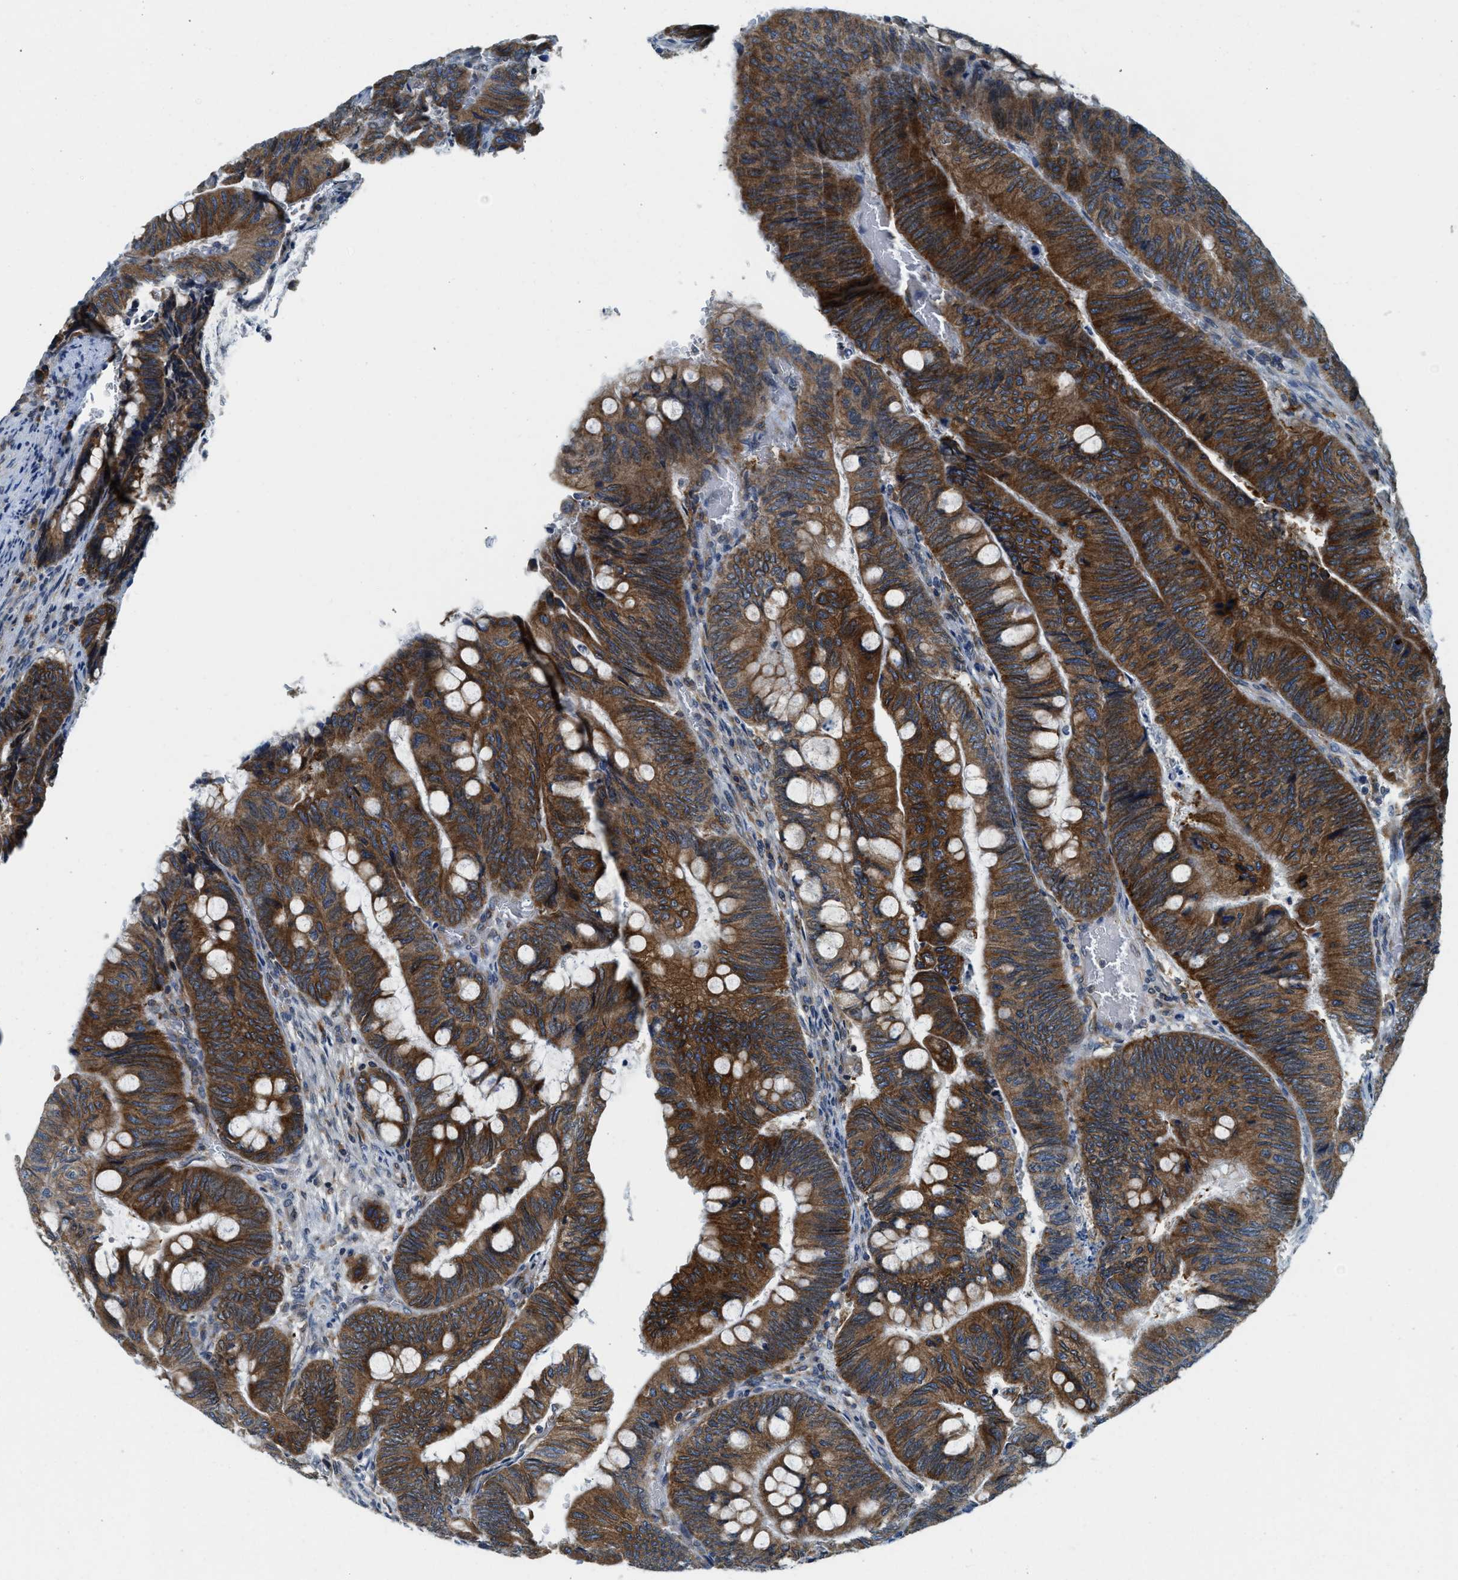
{"staining": {"intensity": "strong", "quantity": ">75%", "location": "cytoplasmic/membranous"}, "tissue": "colorectal cancer", "cell_type": "Tumor cells", "image_type": "cancer", "snomed": [{"axis": "morphology", "description": "Normal tissue, NOS"}, {"axis": "morphology", "description": "Adenocarcinoma, NOS"}, {"axis": "topography", "description": "Rectum"}, {"axis": "topography", "description": "Peripheral nerve tissue"}], "caption": "A brown stain shows strong cytoplasmic/membranous expression of a protein in human adenocarcinoma (colorectal) tumor cells.", "gene": "BCAP31", "patient": {"sex": "male", "age": 92}}